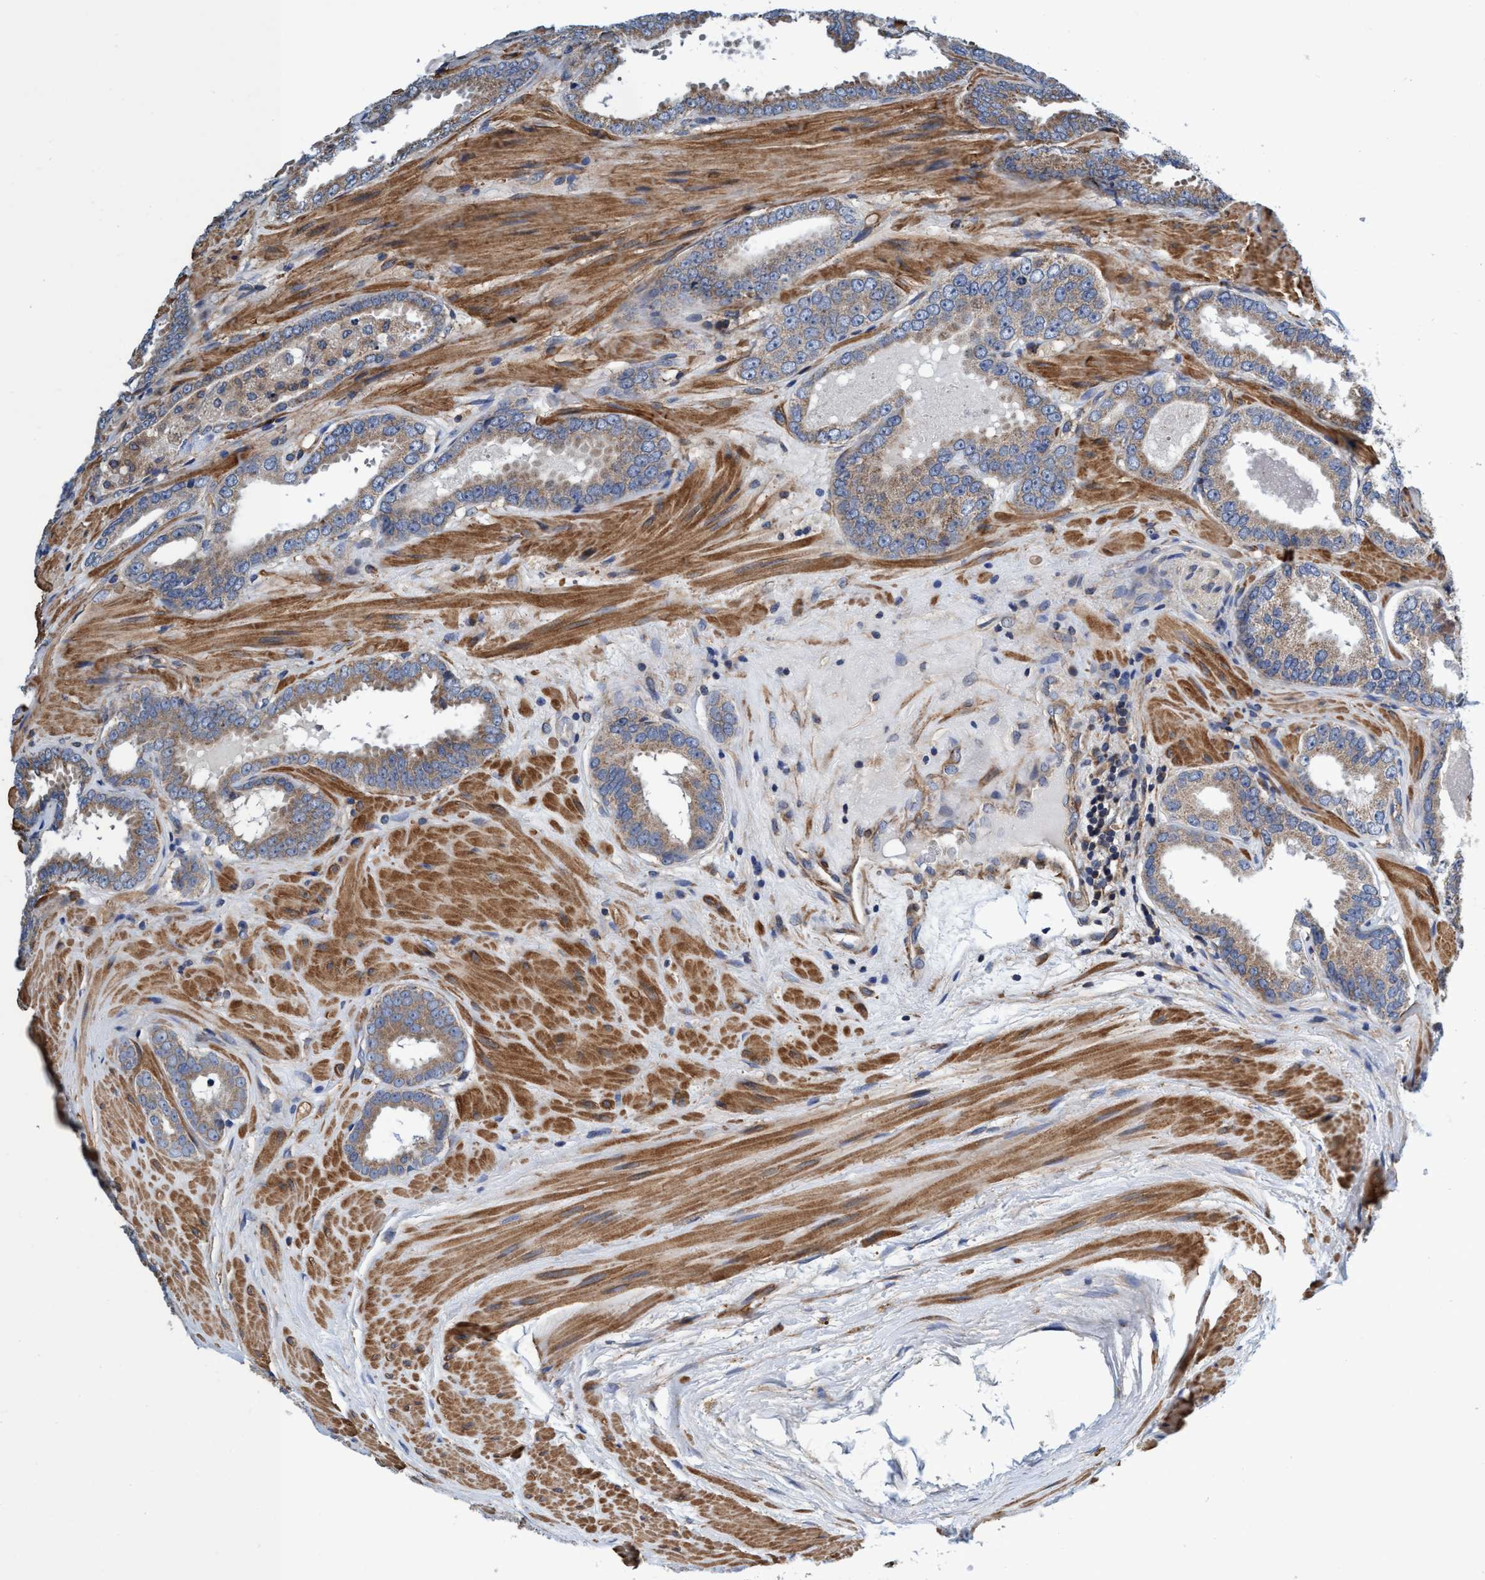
{"staining": {"intensity": "weak", "quantity": "25%-75%", "location": "cytoplasmic/membranous"}, "tissue": "prostate cancer", "cell_type": "Tumor cells", "image_type": "cancer", "snomed": [{"axis": "morphology", "description": "Adenocarcinoma, Low grade"}, {"axis": "topography", "description": "Prostate"}], "caption": "Prostate cancer stained with DAB (3,3'-diaminobenzidine) immunohistochemistry (IHC) exhibits low levels of weak cytoplasmic/membranous positivity in approximately 25%-75% of tumor cells. Using DAB (3,3'-diaminobenzidine) (brown) and hematoxylin (blue) stains, captured at high magnification using brightfield microscopy.", "gene": "CALCOCO2", "patient": {"sex": "male", "age": 51}}